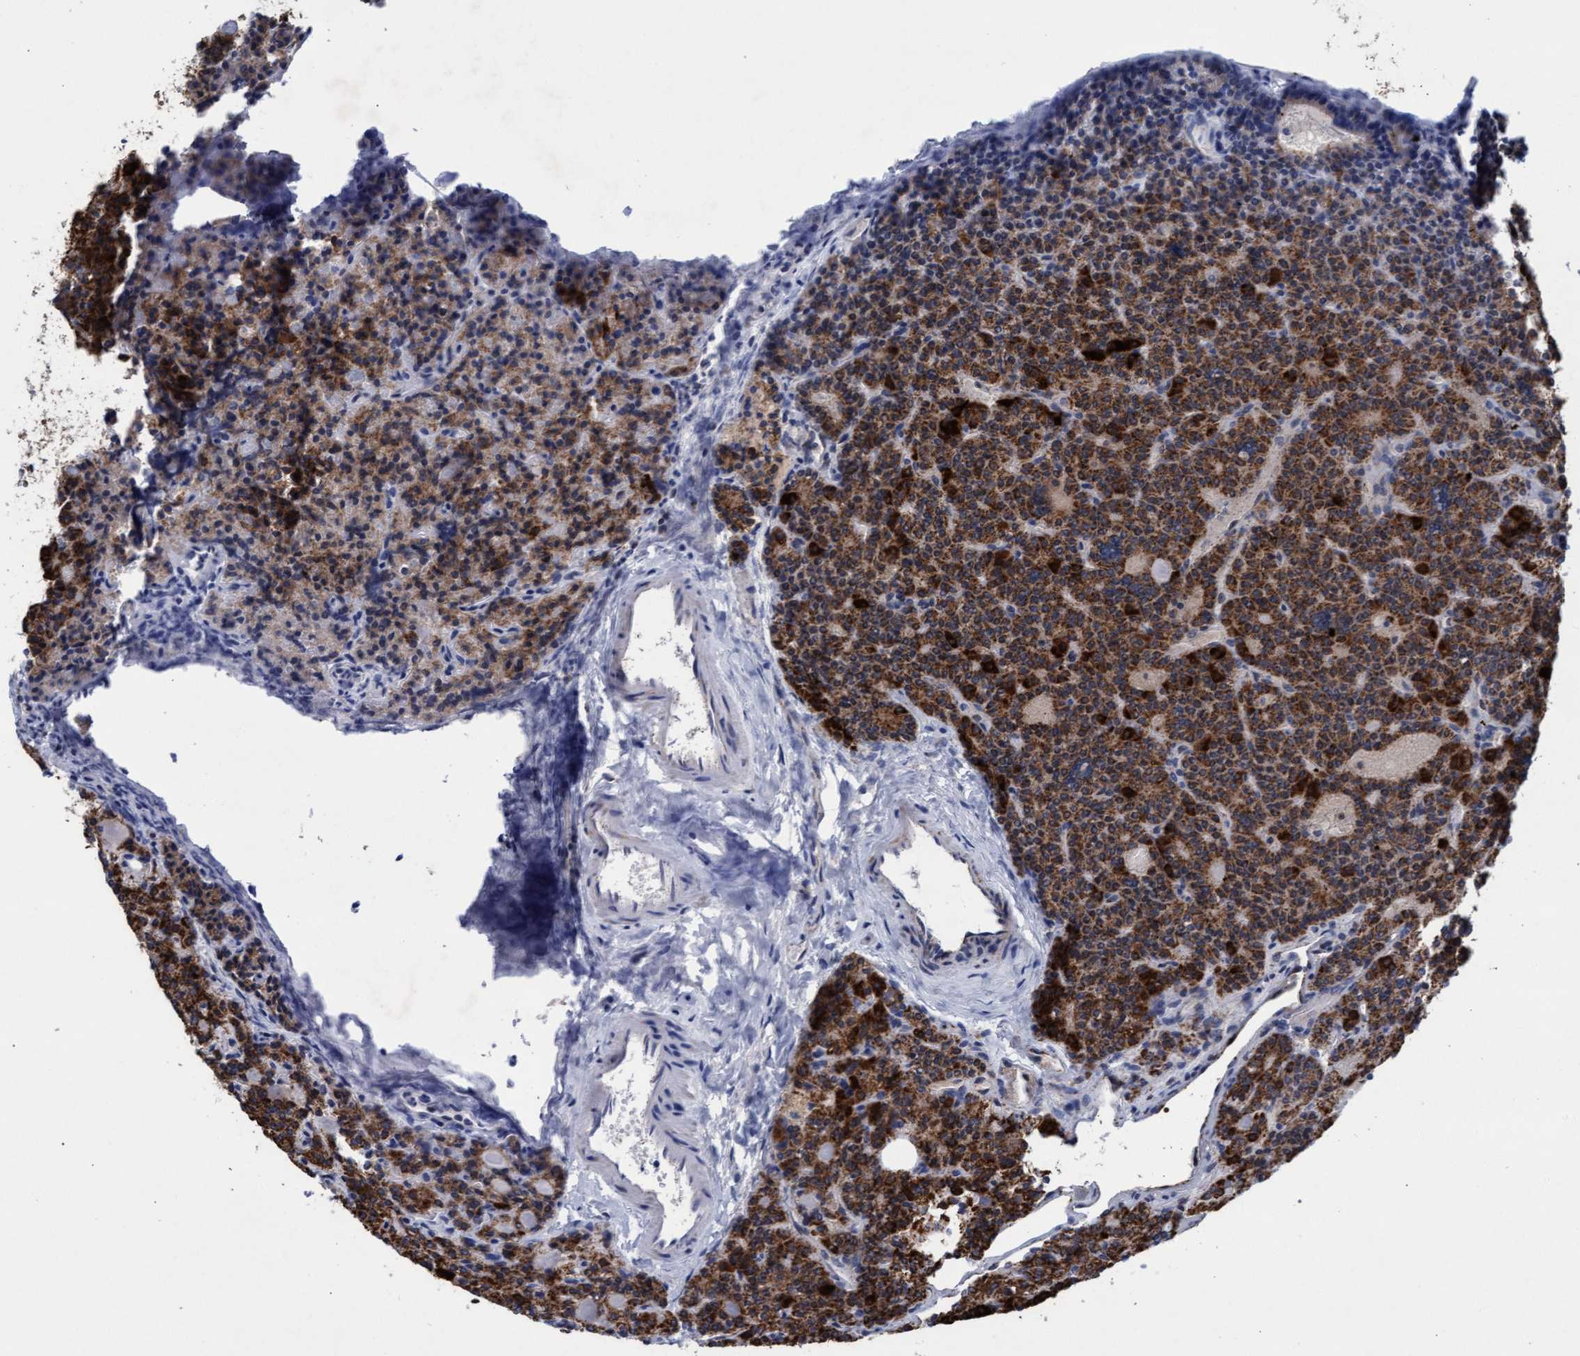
{"staining": {"intensity": "strong", "quantity": ">75%", "location": "cytoplasmic/membranous"}, "tissue": "parathyroid gland", "cell_type": "Glandular cells", "image_type": "normal", "snomed": [{"axis": "morphology", "description": "Normal tissue, NOS"}, {"axis": "morphology", "description": "Adenoma, NOS"}, {"axis": "topography", "description": "Parathyroid gland"}], "caption": "Immunohistochemistry (IHC) photomicrograph of benign parathyroid gland: human parathyroid gland stained using immunohistochemistry reveals high levels of strong protein expression localized specifically in the cytoplasmic/membranous of glandular cells, appearing as a cytoplasmic/membranous brown color.", "gene": "MRPL38", "patient": {"sex": "female", "age": 57}}